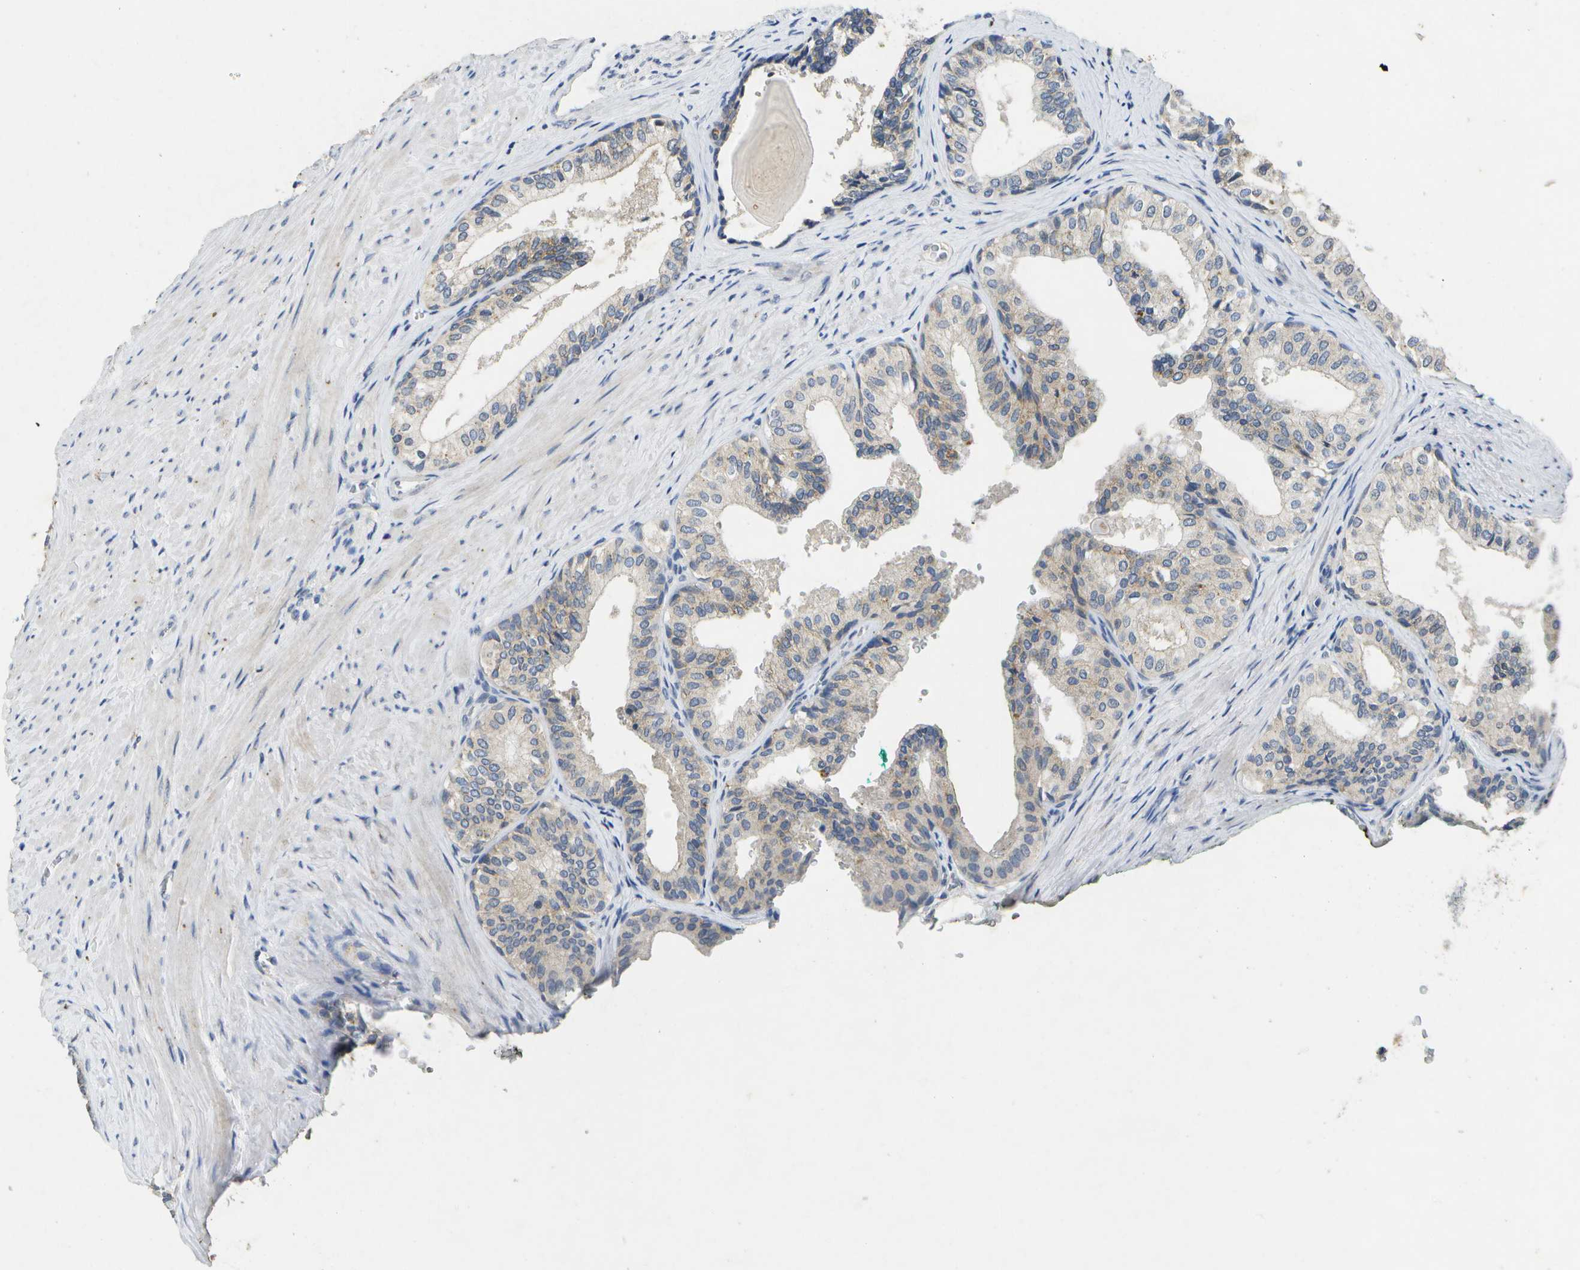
{"staining": {"intensity": "weak", "quantity": "<25%", "location": "cytoplasmic/membranous"}, "tissue": "prostate cancer", "cell_type": "Tumor cells", "image_type": "cancer", "snomed": [{"axis": "morphology", "description": "Adenocarcinoma, Low grade"}, {"axis": "topography", "description": "Prostate"}], "caption": "Immunohistochemistry of human prostate adenocarcinoma (low-grade) displays no expression in tumor cells.", "gene": "KDELR1", "patient": {"sex": "male", "age": 60}}